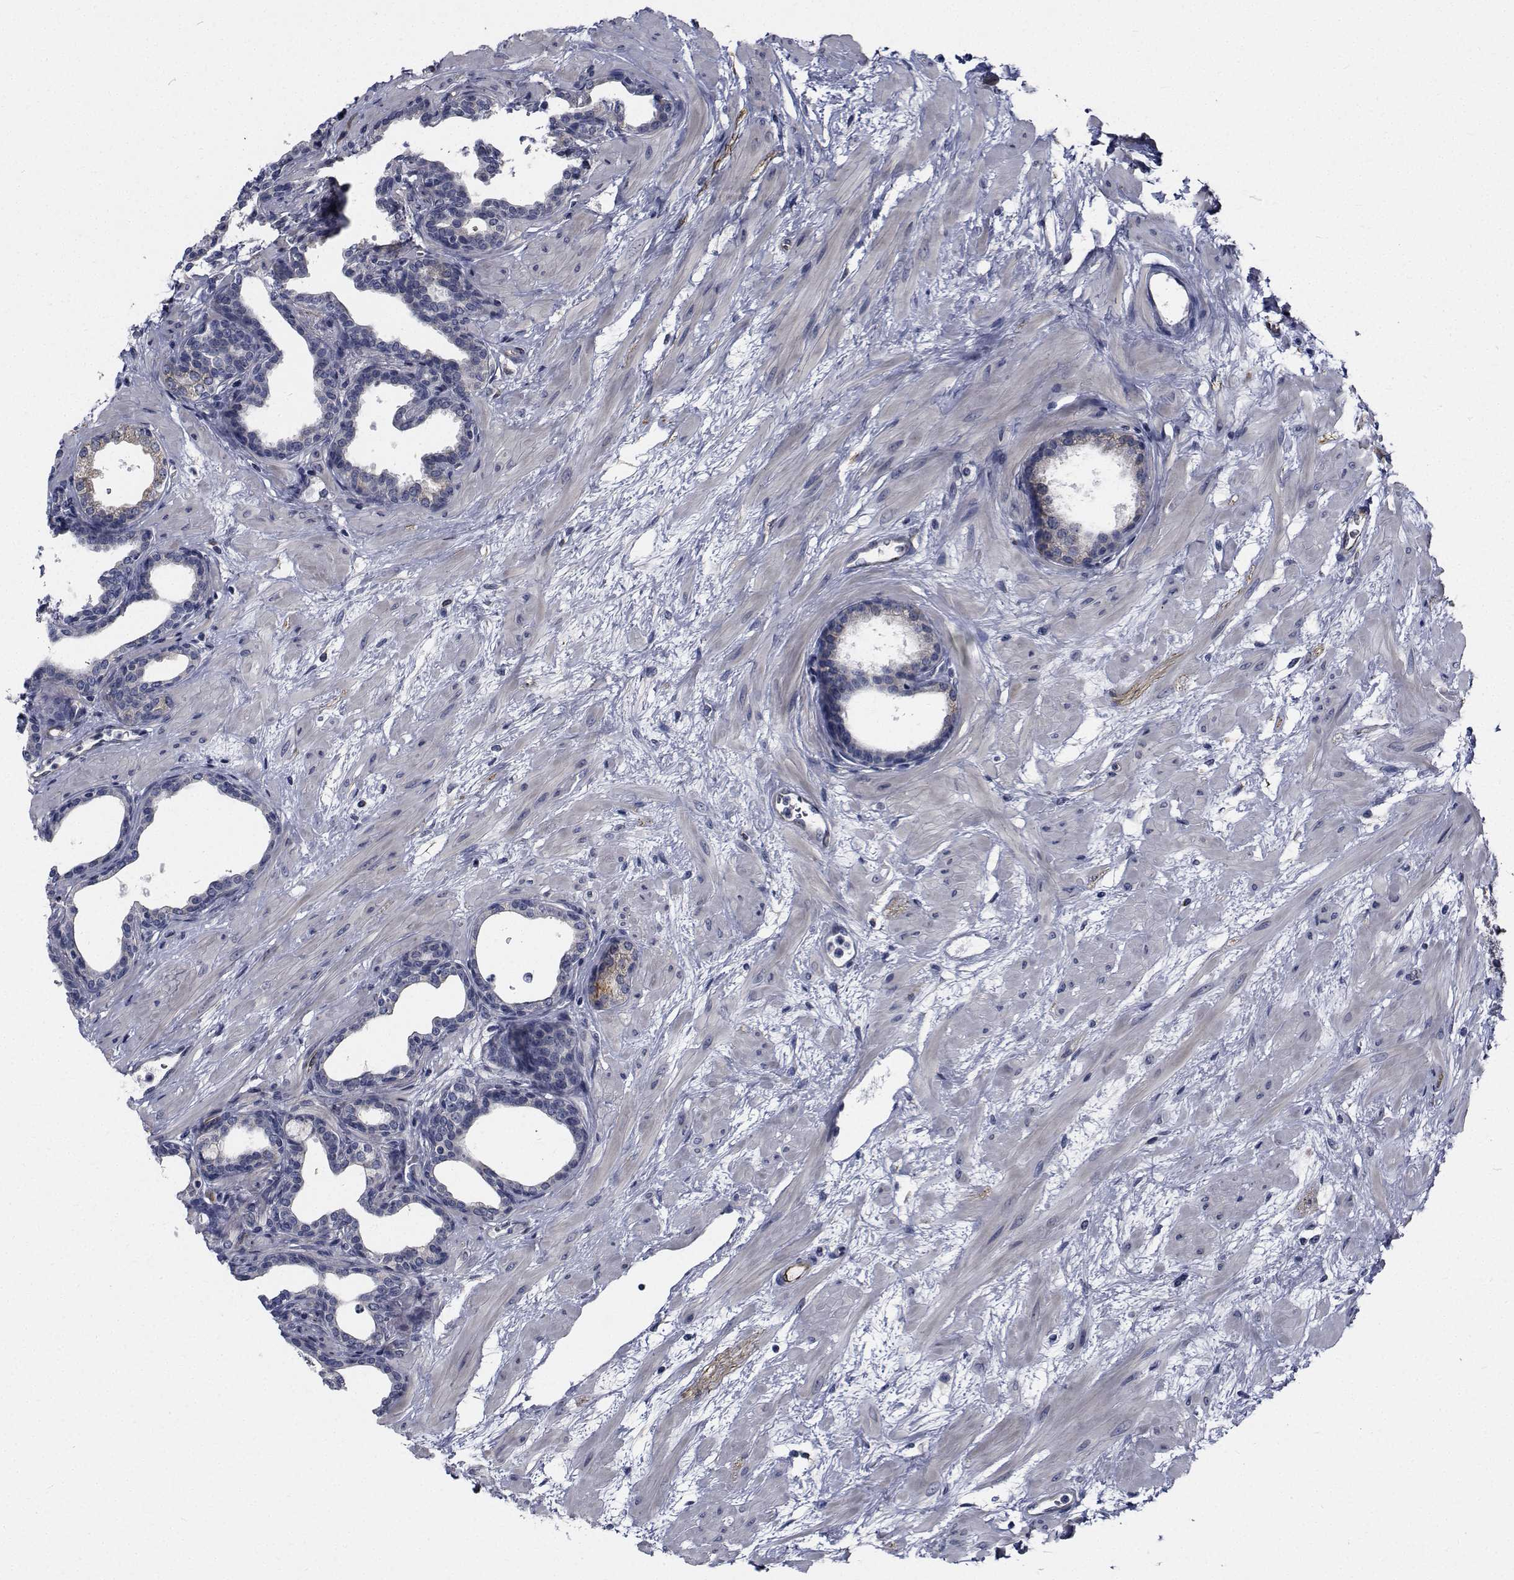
{"staining": {"intensity": "negative", "quantity": "none", "location": "none"}, "tissue": "prostate", "cell_type": "Glandular cells", "image_type": "normal", "snomed": [{"axis": "morphology", "description": "Normal tissue, NOS"}, {"axis": "topography", "description": "Prostate"}], "caption": "There is no significant expression in glandular cells of prostate. Nuclei are stained in blue.", "gene": "TTBK1", "patient": {"sex": "male", "age": 37}}